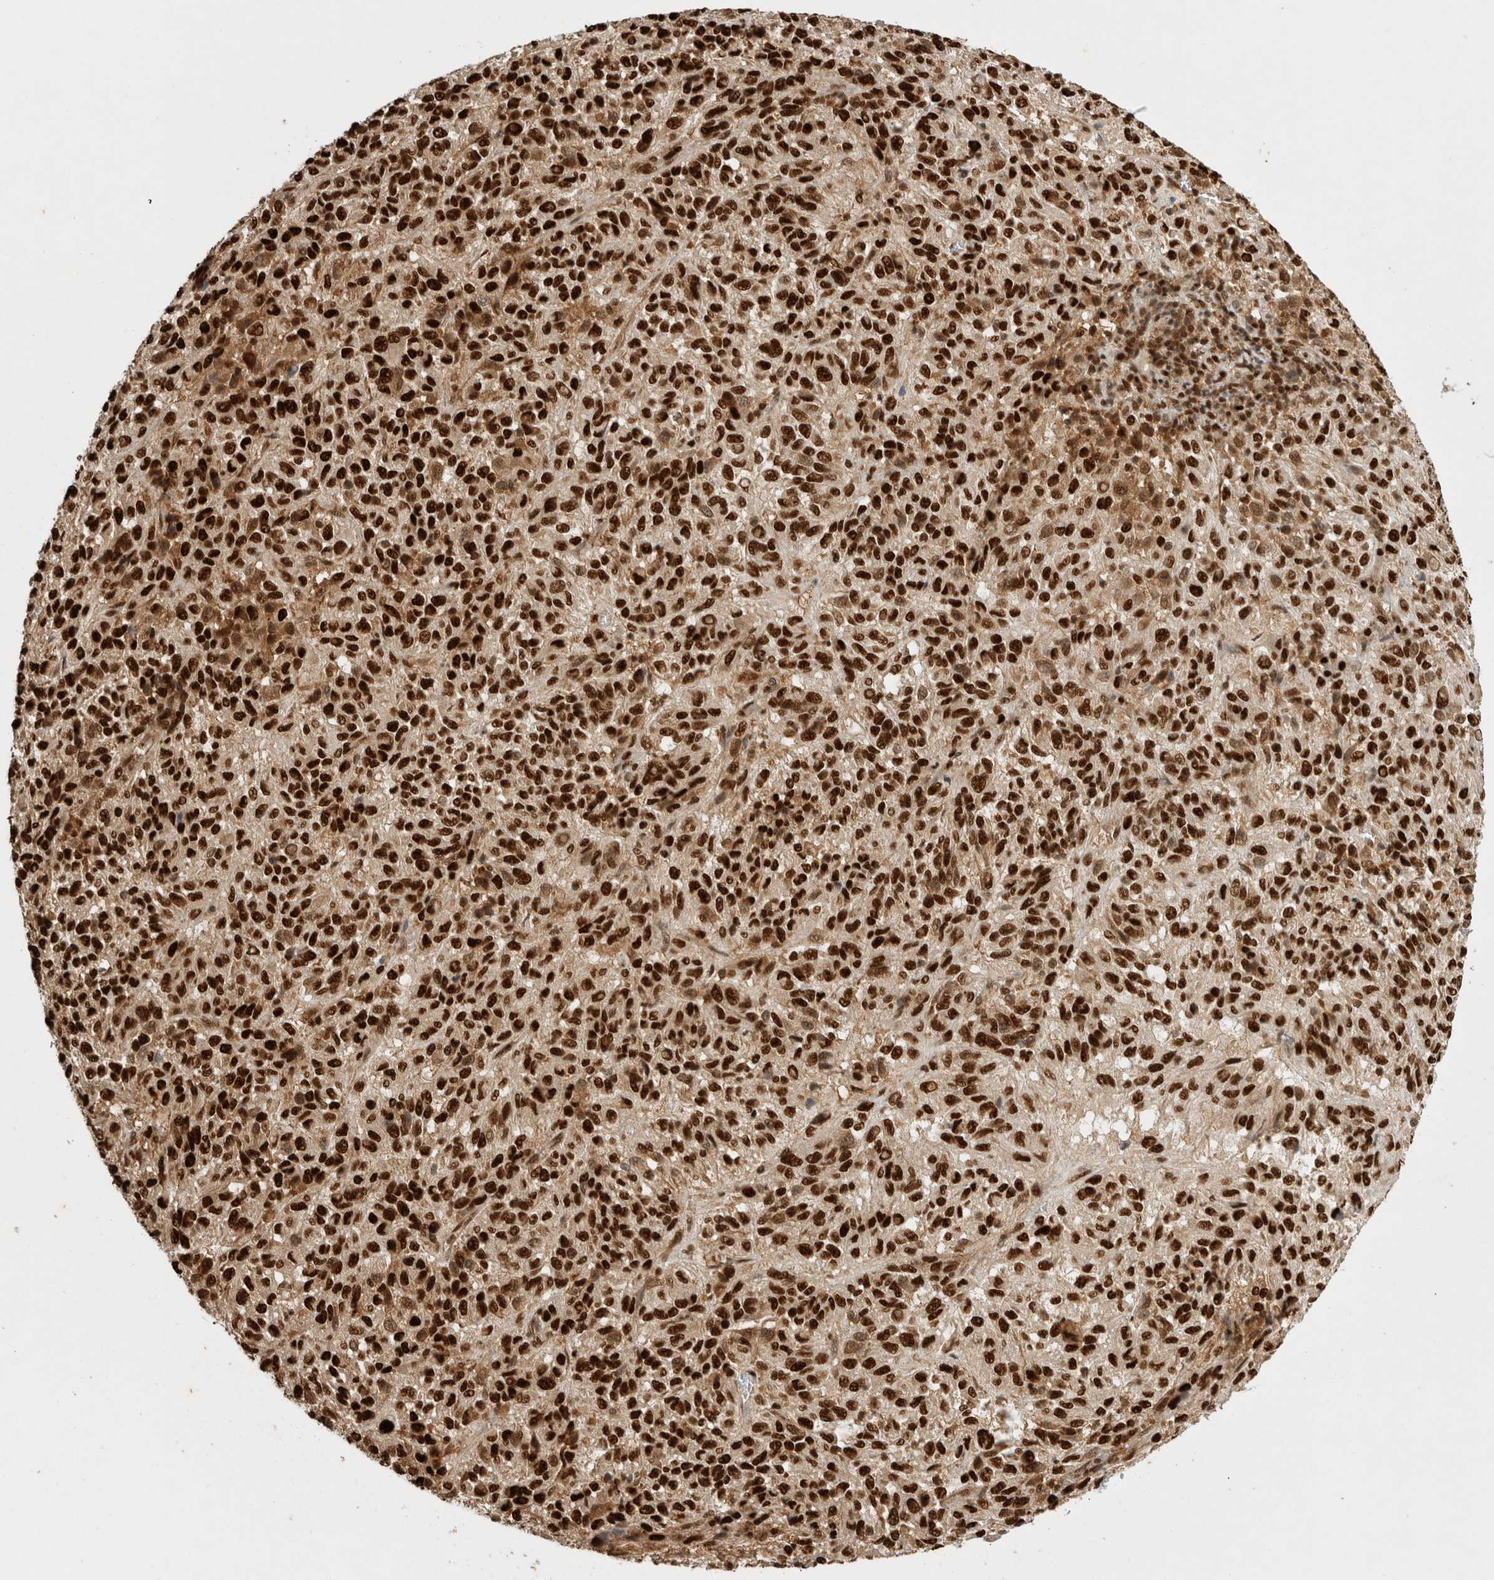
{"staining": {"intensity": "strong", "quantity": ">75%", "location": "nuclear"}, "tissue": "melanoma", "cell_type": "Tumor cells", "image_type": "cancer", "snomed": [{"axis": "morphology", "description": "Malignant melanoma, Metastatic site"}, {"axis": "topography", "description": "Lung"}], "caption": "Brown immunohistochemical staining in melanoma displays strong nuclear positivity in approximately >75% of tumor cells. The staining is performed using DAB (3,3'-diaminobenzidine) brown chromogen to label protein expression. The nuclei are counter-stained blue using hematoxylin.", "gene": "SNRNP40", "patient": {"sex": "male", "age": 64}}